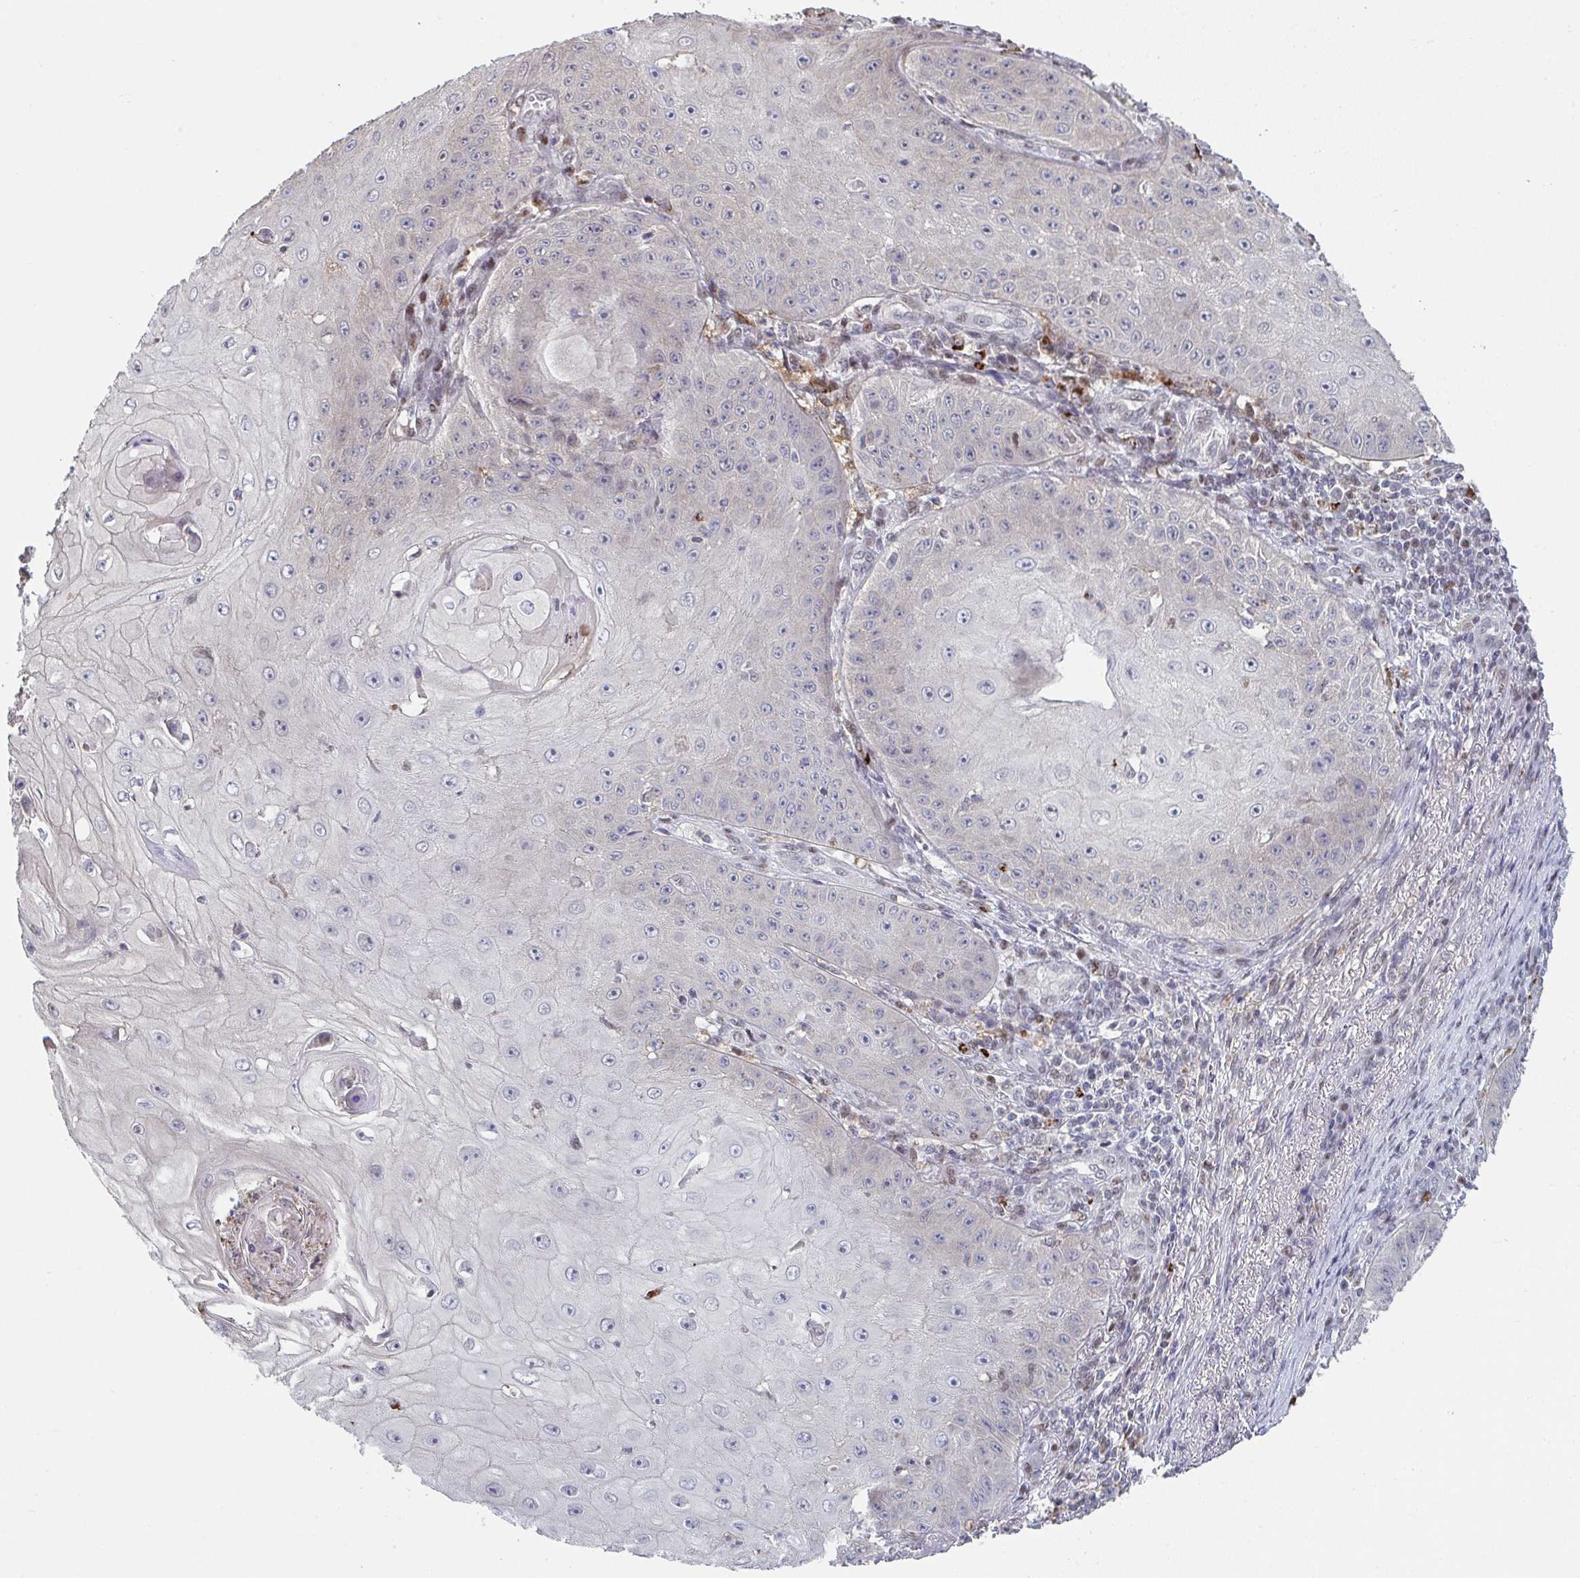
{"staining": {"intensity": "weak", "quantity": "25%-75%", "location": "cytoplasmic/membranous"}, "tissue": "skin cancer", "cell_type": "Tumor cells", "image_type": "cancer", "snomed": [{"axis": "morphology", "description": "Squamous cell carcinoma, NOS"}, {"axis": "topography", "description": "Skin"}], "caption": "Tumor cells reveal low levels of weak cytoplasmic/membranous positivity in approximately 25%-75% of cells in skin cancer (squamous cell carcinoma). Nuclei are stained in blue.", "gene": "ACD", "patient": {"sex": "male", "age": 70}}